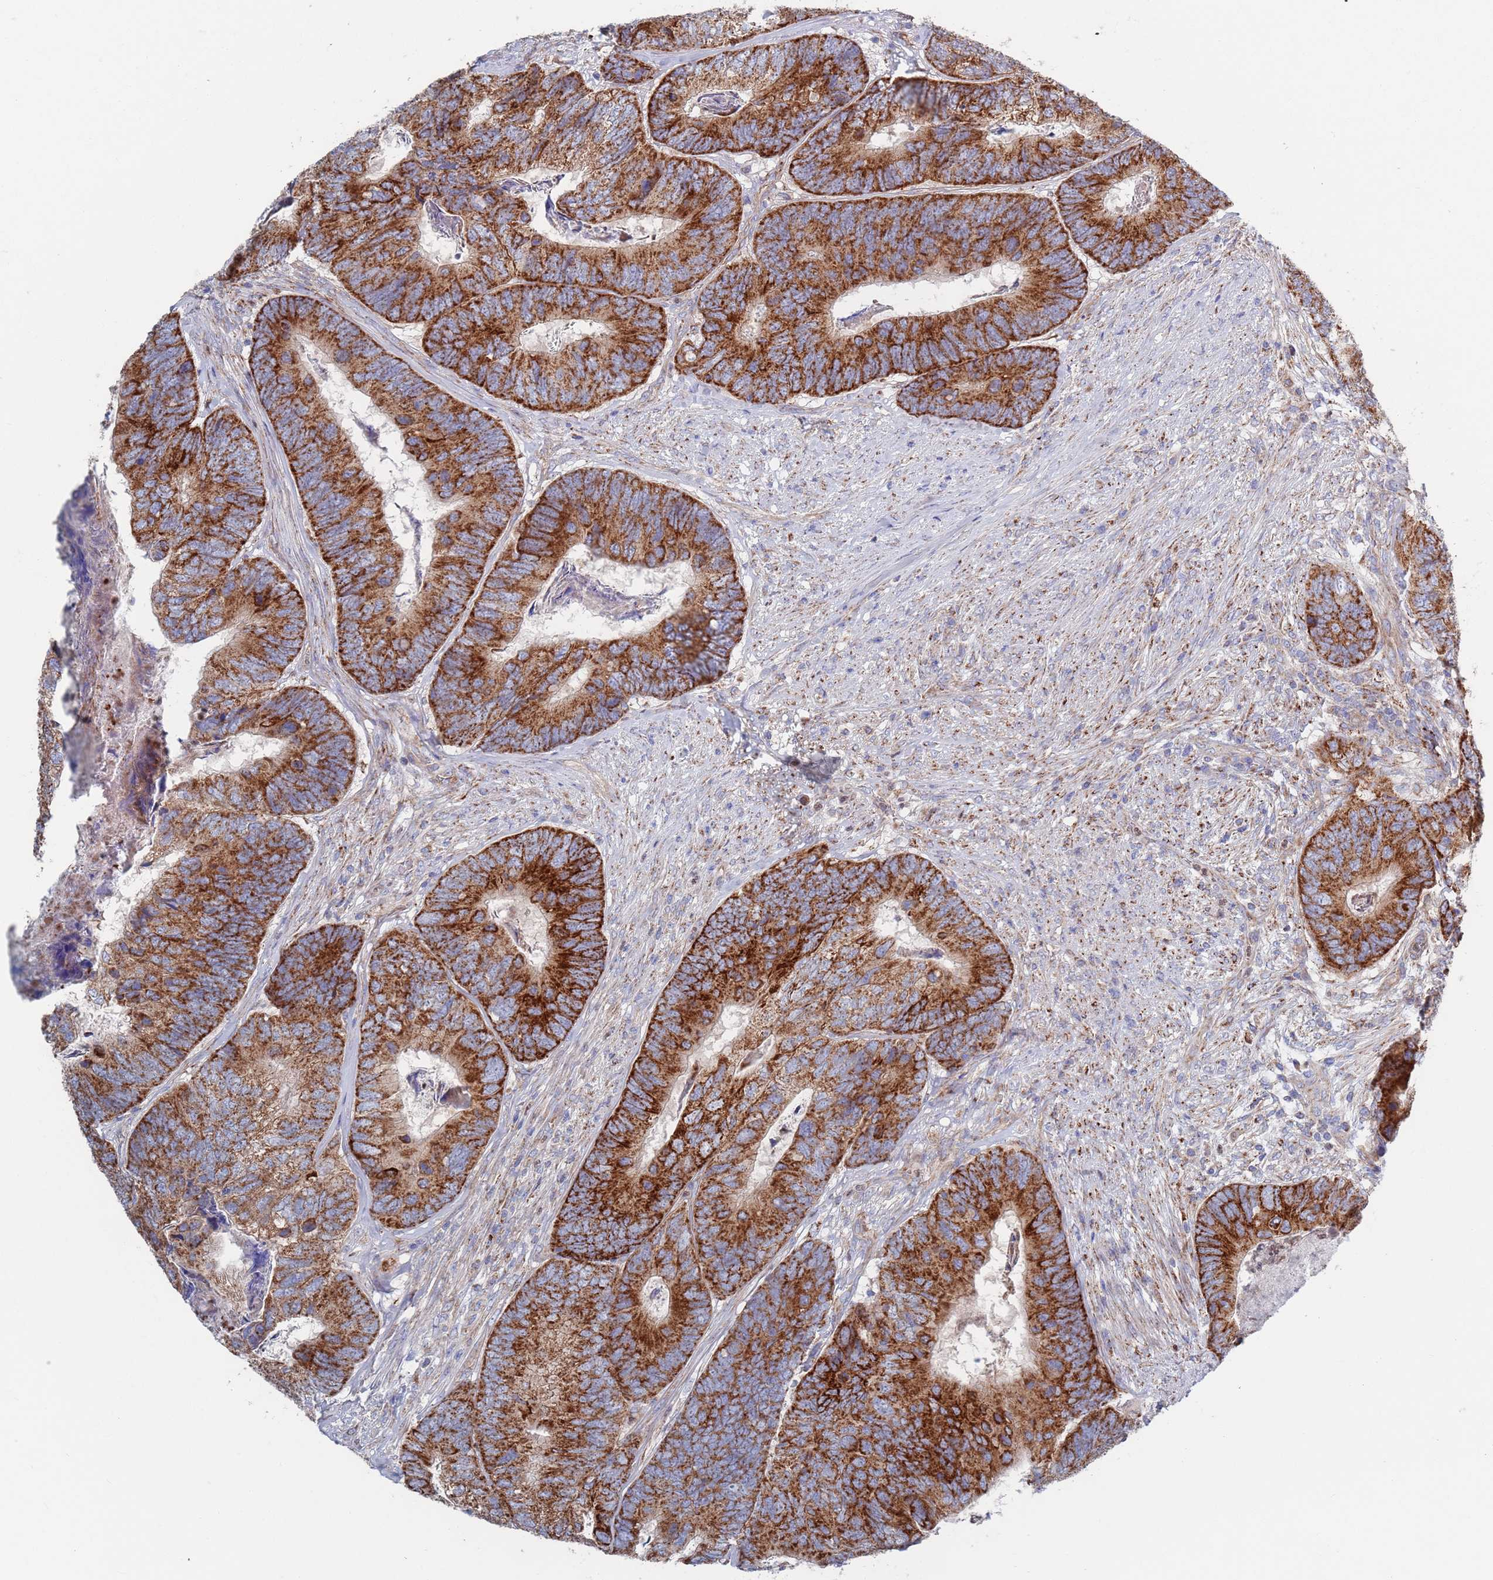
{"staining": {"intensity": "strong", "quantity": ">75%", "location": "cytoplasmic/membranous"}, "tissue": "colorectal cancer", "cell_type": "Tumor cells", "image_type": "cancer", "snomed": [{"axis": "morphology", "description": "Adenocarcinoma, NOS"}, {"axis": "topography", "description": "Colon"}], "caption": "Protein analysis of colorectal cancer tissue exhibits strong cytoplasmic/membranous staining in about >75% of tumor cells. (Brightfield microscopy of DAB IHC at high magnification).", "gene": "CHCHD6", "patient": {"sex": "female", "age": 67}}